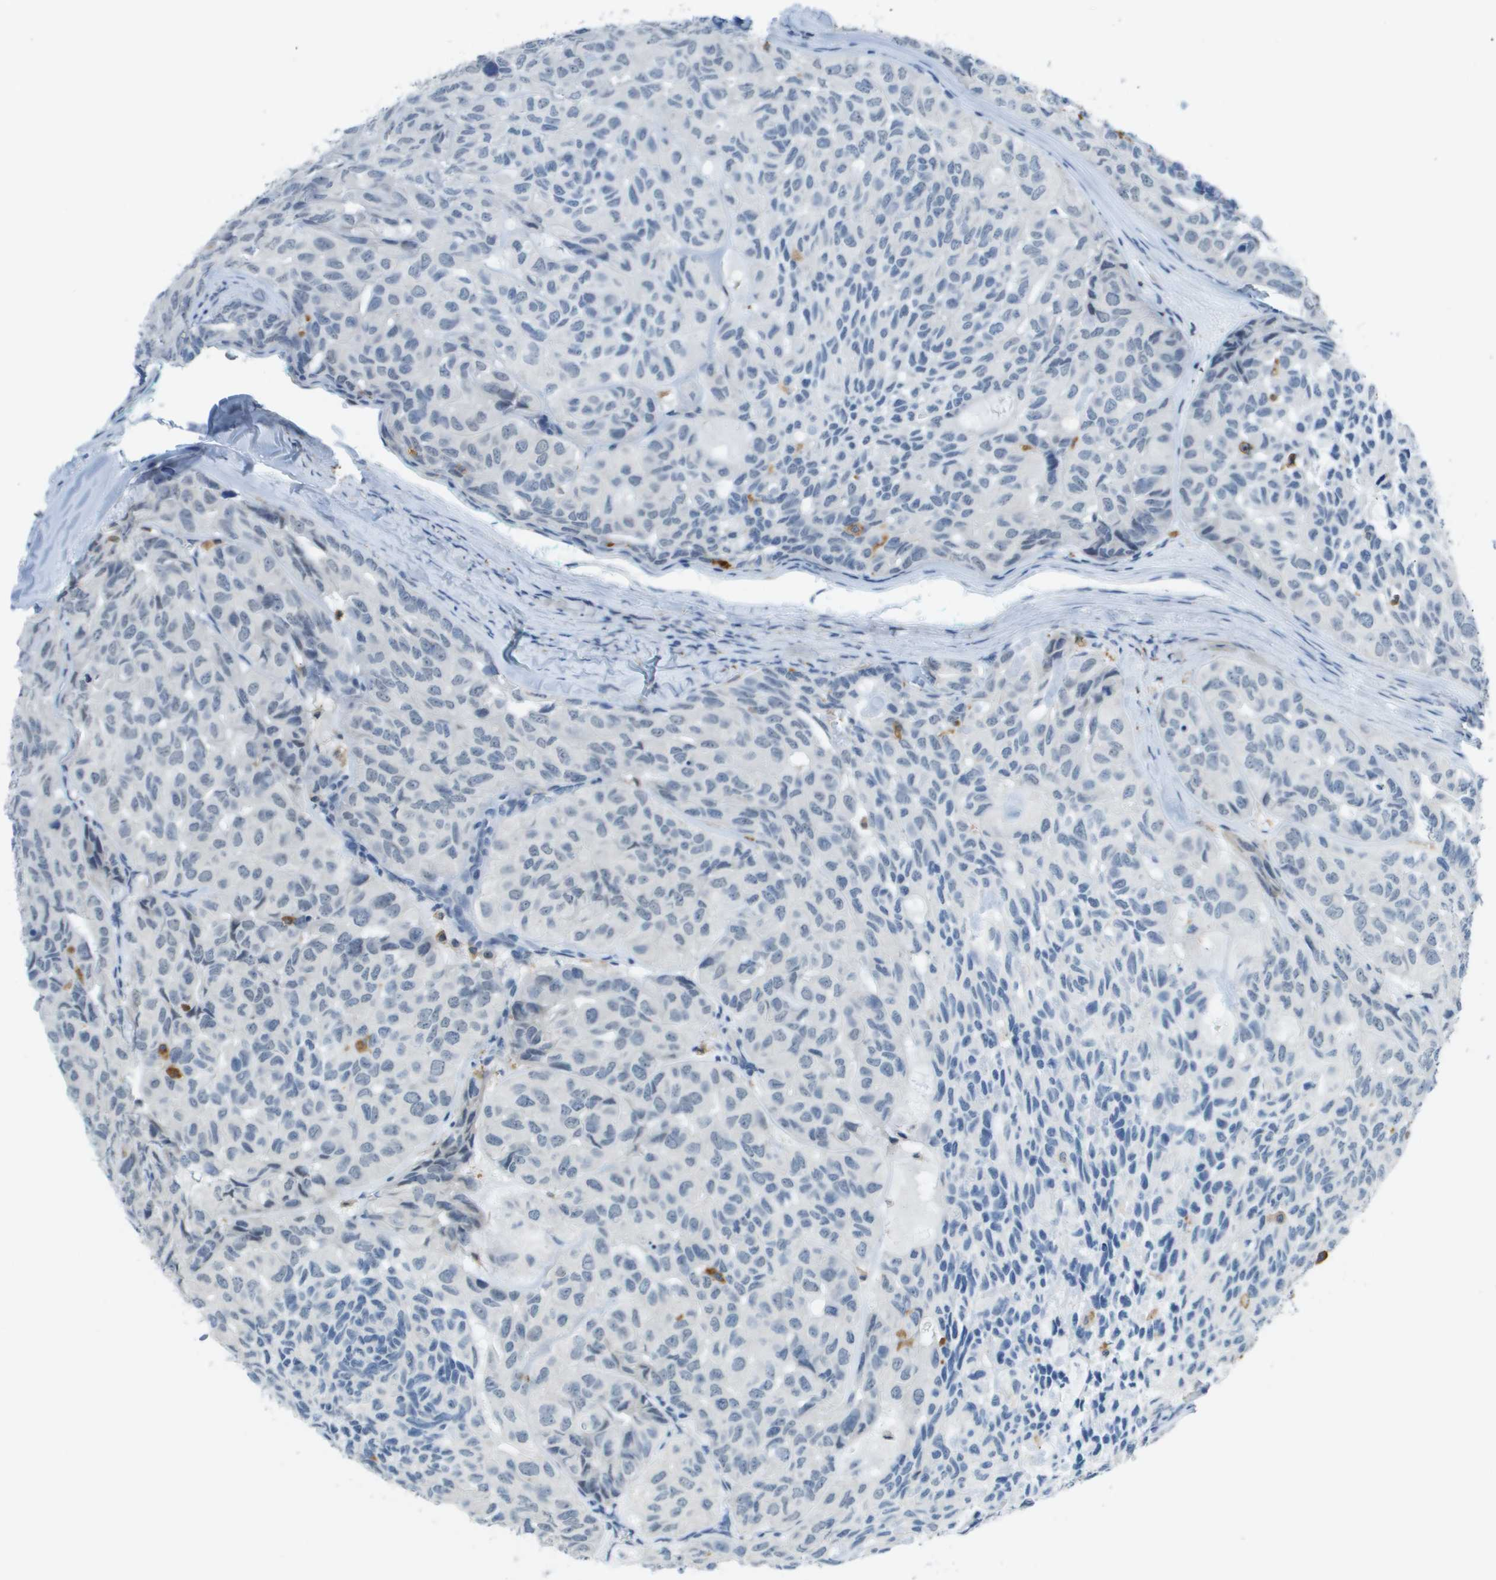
{"staining": {"intensity": "negative", "quantity": "none", "location": "none"}, "tissue": "head and neck cancer", "cell_type": "Tumor cells", "image_type": "cancer", "snomed": [{"axis": "morphology", "description": "Adenocarcinoma, NOS"}, {"axis": "topography", "description": "Salivary gland, NOS"}, {"axis": "topography", "description": "Head-Neck"}], "caption": "A high-resolution histopathology image shows immunohistochemistry staining of head and neck adenocarcinoma, which shows no significant expression in tumor cells.", "gene": "ZBTB43", "patient": {"sex": "female", "age": 76}}